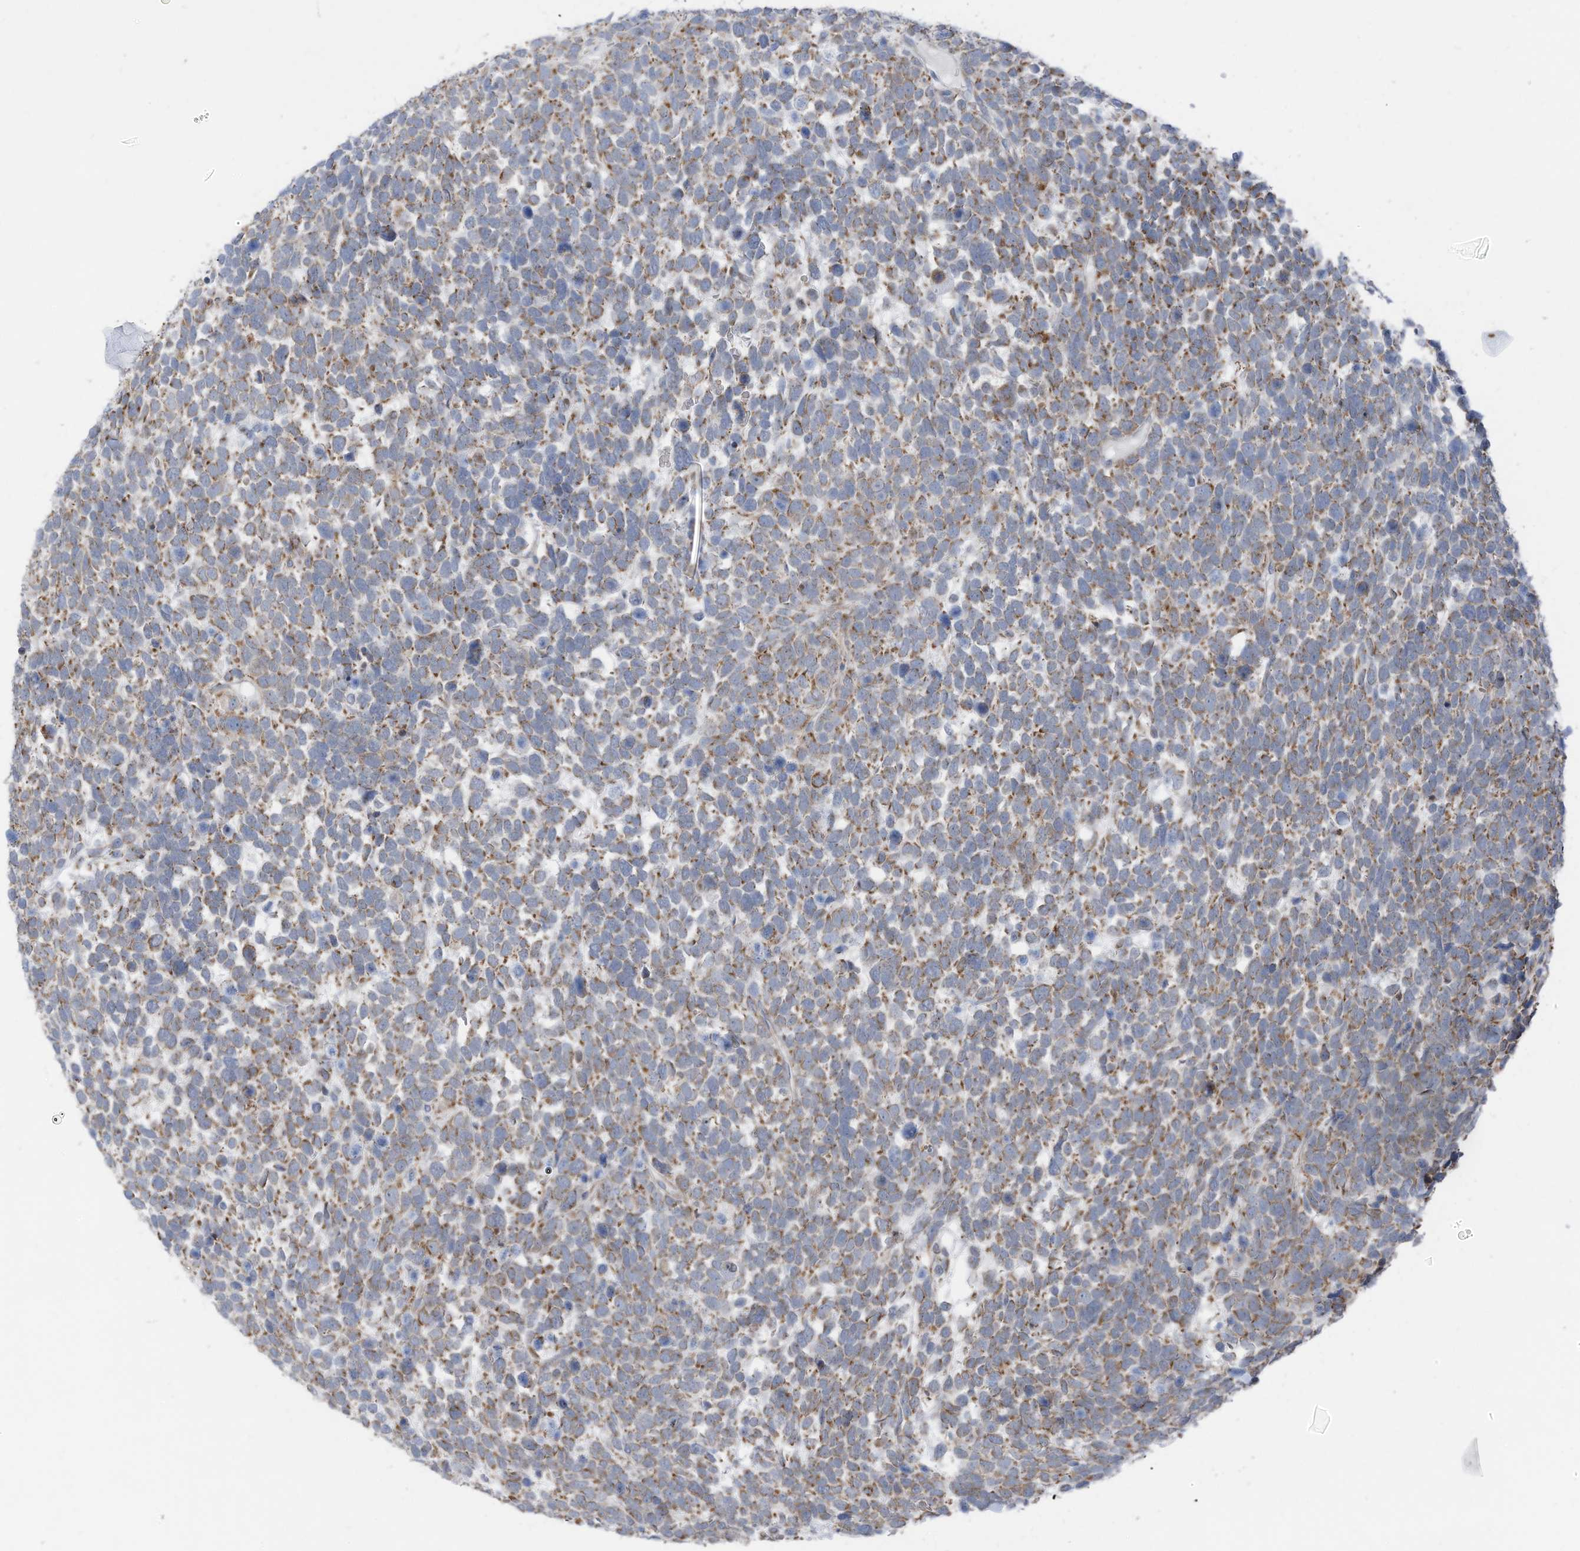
{"staining": {"intensity": "moderate", "quantity": ">75%", "location": "cytoplasmic/membranous"}, "tissue": "urothelial cancer", "cell_type": "Tumor cells", "image_type": "cancer", "snomed": [{"axis": "morphology", "description": "Urothelial carcinoma, High grade"}, {"axis": "topography", "description": "Urinary bladder"}], "caption": "Tumor cells display medium levels of moderate cytoplasmic/membranous staining in approximately >75% of cells in urothelial carcinoma (high-grade).", "gene": "EOMES", "patient": {"sex": "female", "age": 82}}